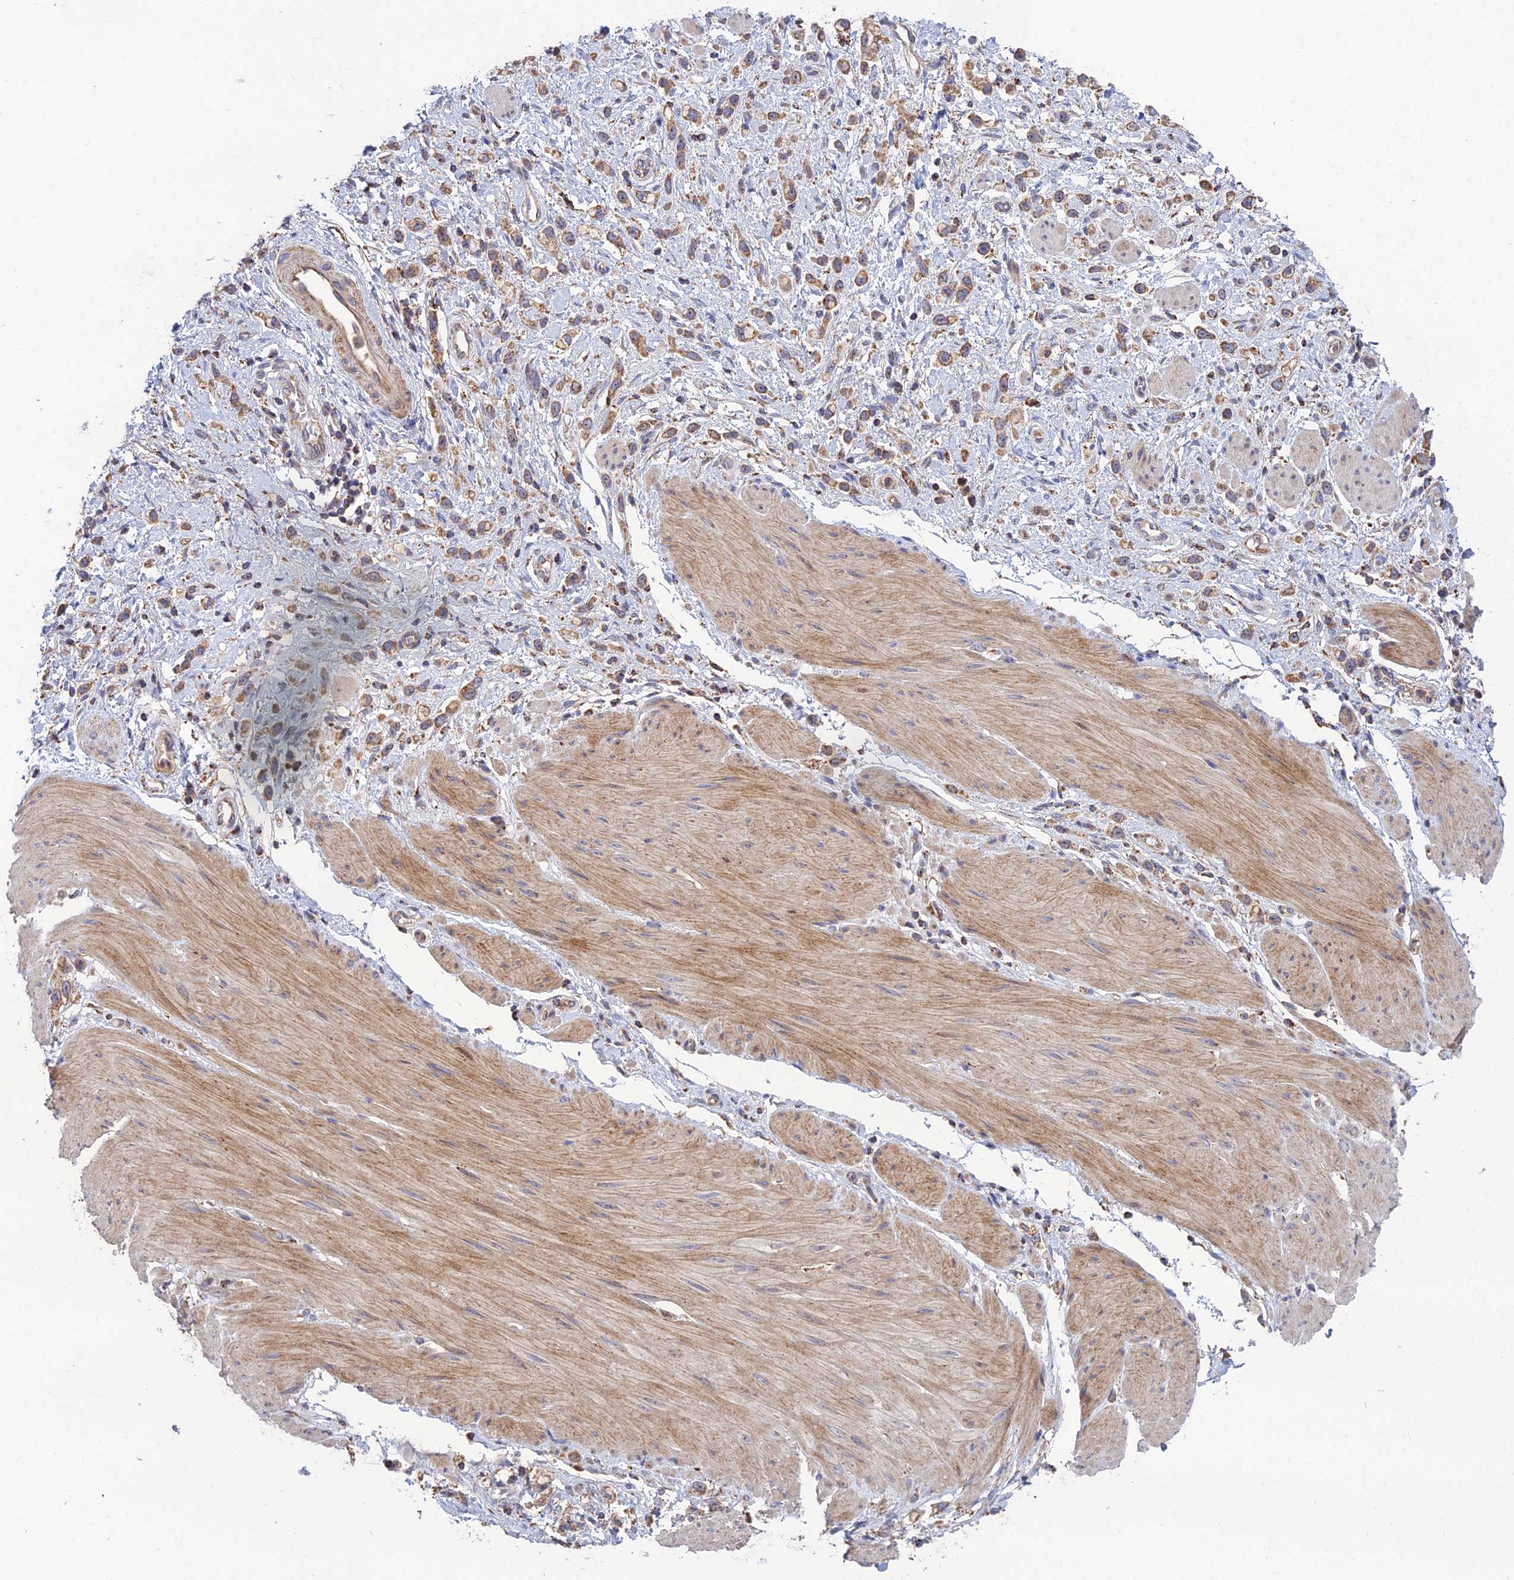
{"staining": {"intensity": "moderate", "quantity": "25%-75%", "location": "cytoplasmic/membranous"}, "tissue": "stomach cancer", "cell_type": "Tumor cells", "image_type": "cancer", "snomed": [{"axis": "morphology", "description": "Adenocarcinoma, NOS"}, {"axis": "topography", "description": "Stomach"}], "caption": "Stomach cancer stained with immunohistochemistry demonstrates moderate cytoplasmic/membranous staining in about 25%-75% of tumor cells.", "gene": "RIC8B", "patient": {"sex": "female", "age": 65}}